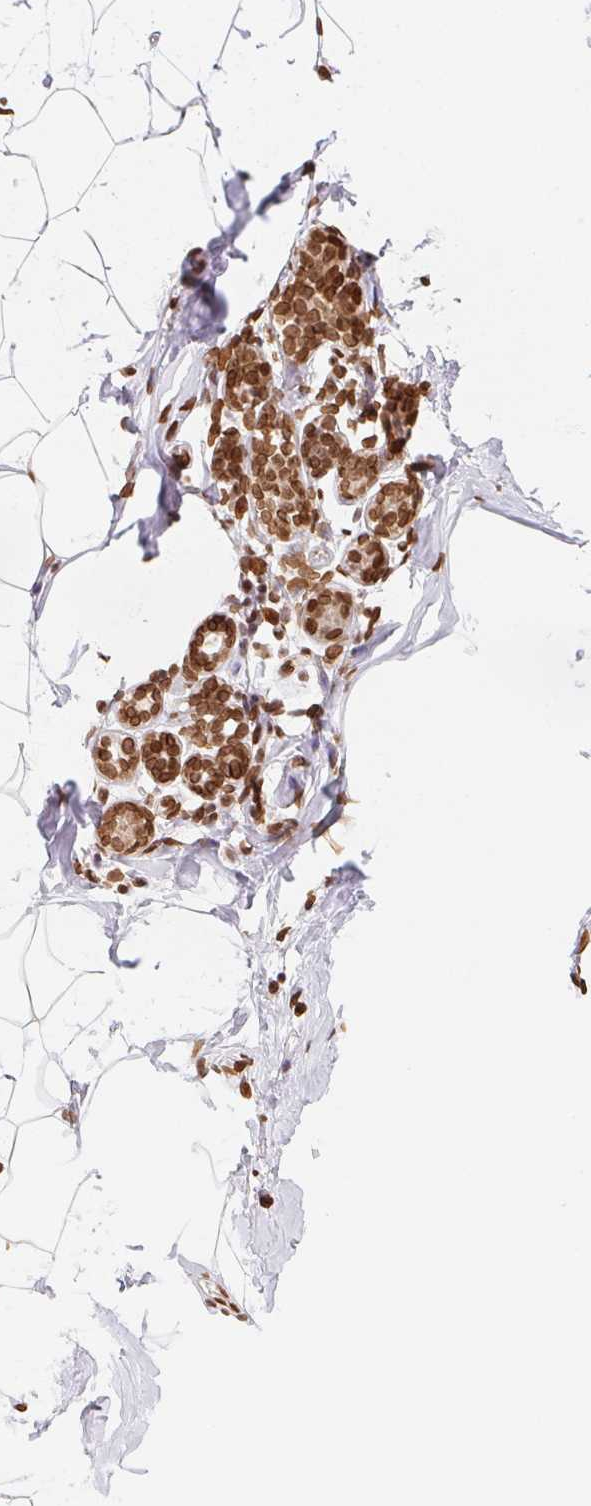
{"staining": {"intensity": "strong", "quantity": ">75%", "location": "nuclear"}, "tissue": "breast", "cell_type": "Adipocytes", "image_type": "normal", "snomed": [{"axis": "morphology", "description": "Normal tissue, NOS"}, {"axis": "topography", "description": "Breast"}], "caption": "Protein expression analysis of unremarkable breast shows strong nuclear expression in approximately >75% of adipocytes. The staining is performed using DAB brown chromogen to label protein expression. The nuclei are counter-stained blue using hematoxylin.", "gene": "SAP30BP", "patient": {"sex": "female", "age": 32}}